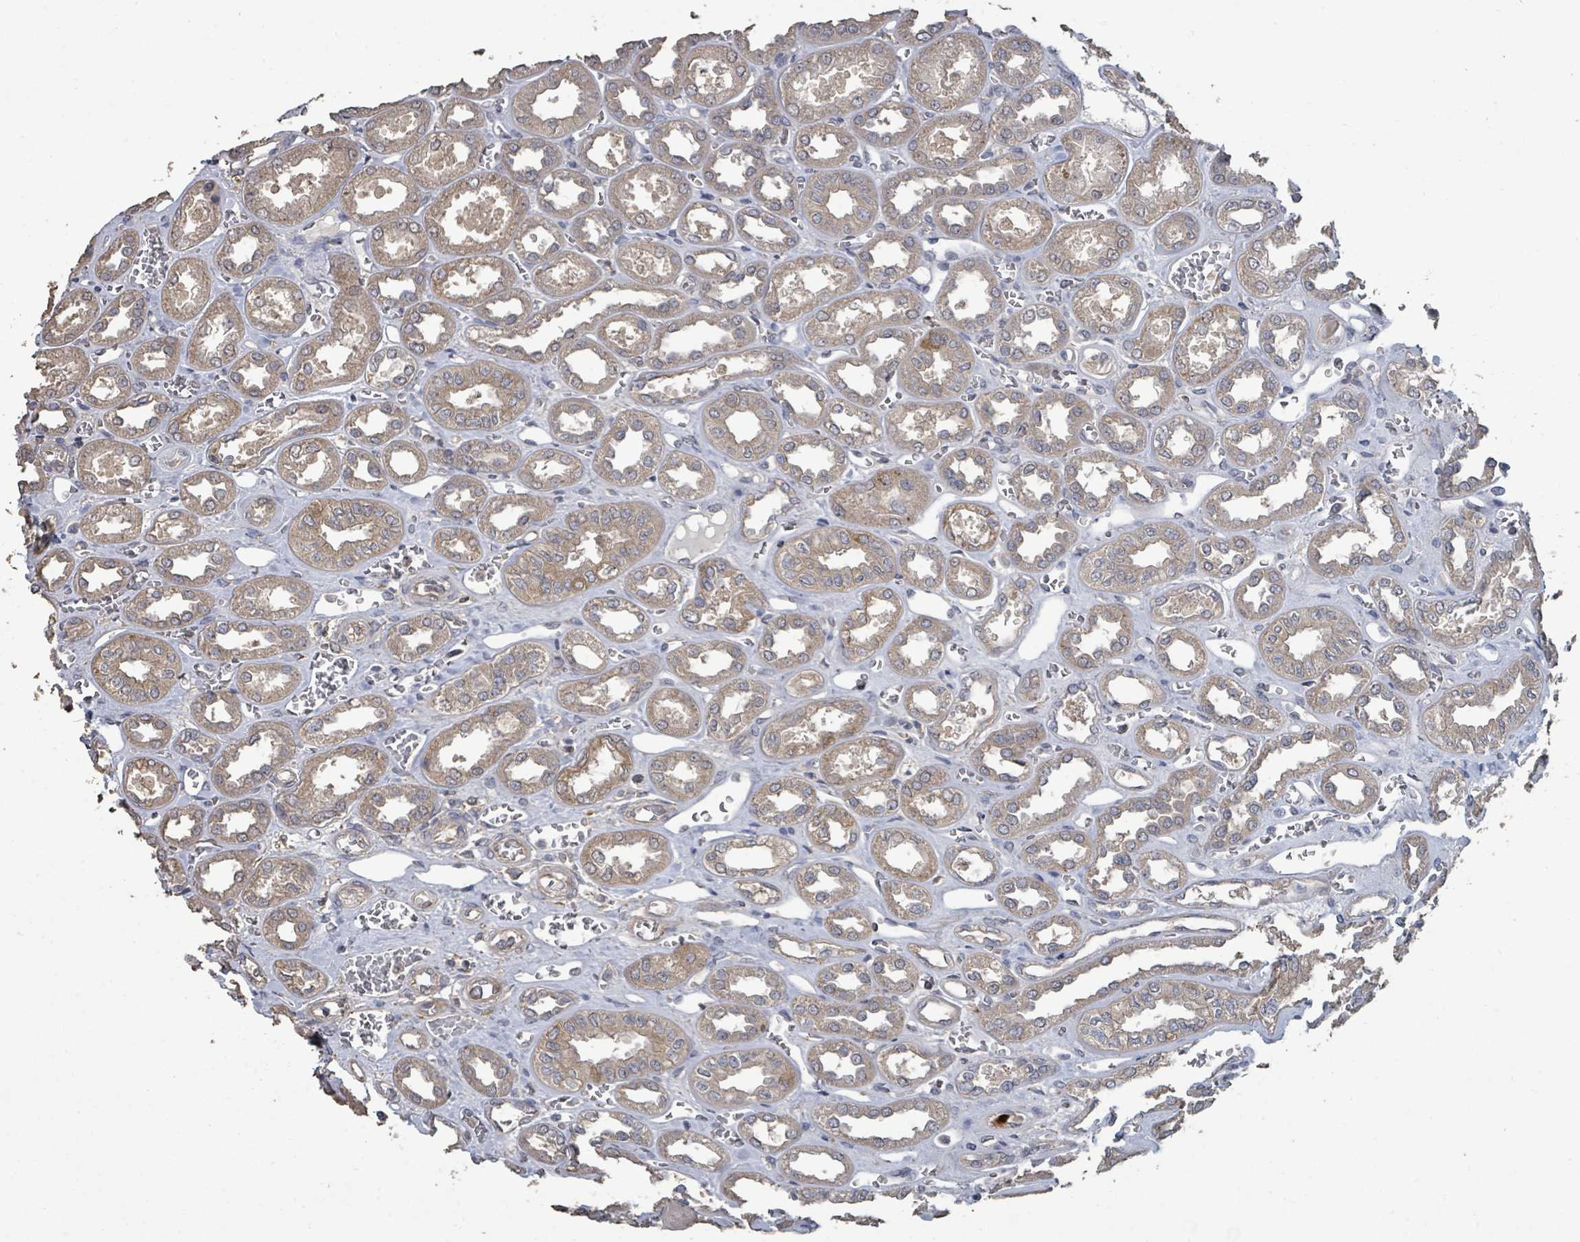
{"staining": {"intensity": "negative", "quantity": "none", "location": "none"}, "tissue": "kidney", "cell_type": "Cells in glomeruli", "image_type": "normal", "snomed": [{"axis": "morphology", "description": "Normal tissue, NOS"}, {"axis": "morphology", "description": "Adenocarcinoma, NOS"}, {"axis": "topography", "description": "Kidney"}], "caption": "The histopathology image exhibits no significant staining in cells in glomeruli of kidney.", "gene": "SLC9A7", "patient": {"sex": "female", "age": 68}}